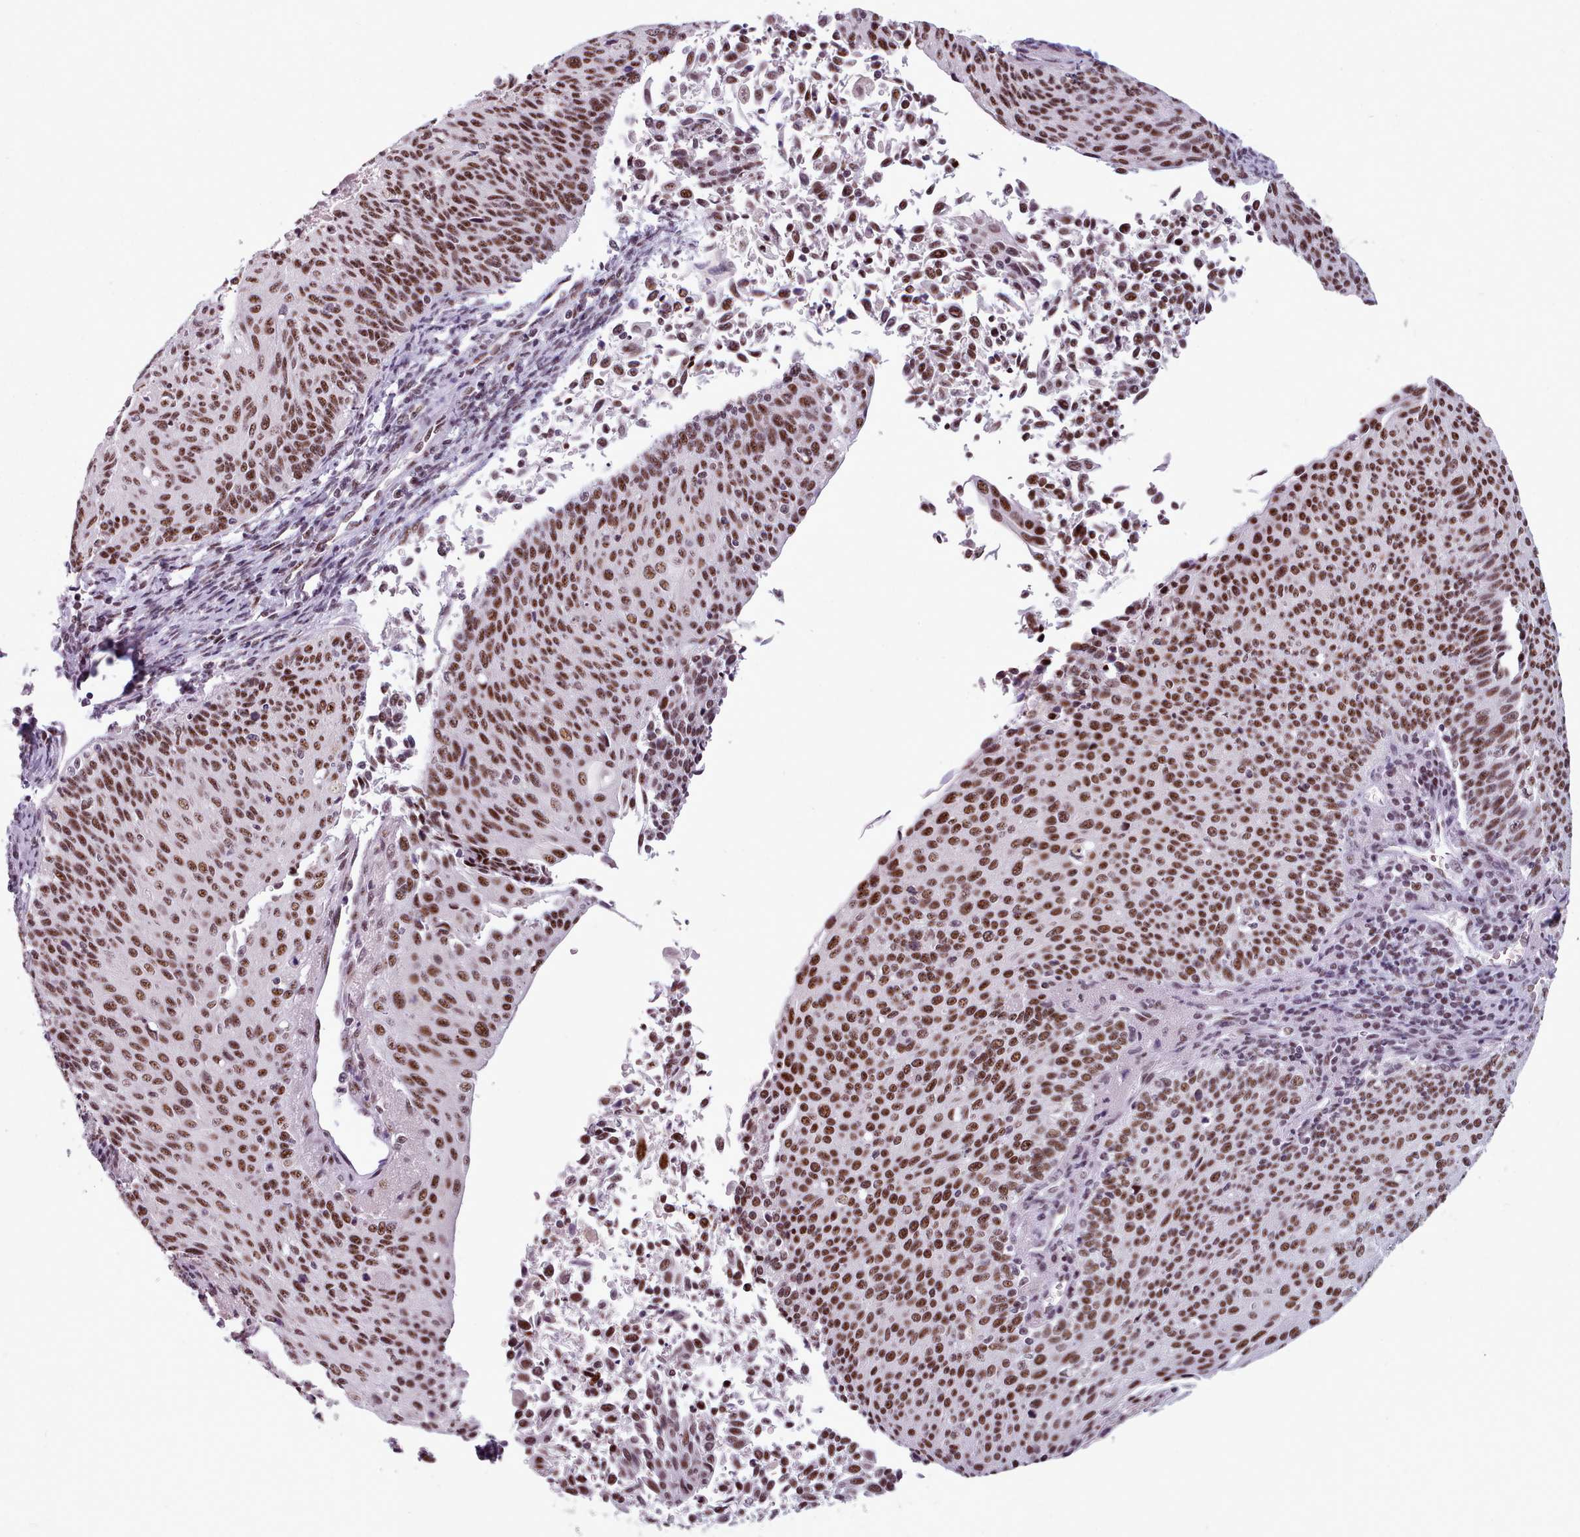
{"staining": {"intensity": "moderate", "quantity": ">75%", "location": "nuclear"}, "tissue": "cervical cancer", "cell_type": "Tumor cells", "image_type": "cancer", "snomed": [{"axis": "morphology", "description": "Squamous cell carcinoma, NOS"}, {"axis": "topography", "description": "Cervix"}], "caption": "Human cervical squamous cell carcinoma stained for a protein (brown) demonstrates moderate nuclear positive positivity in about >75% of tumor cells.", "gene": "SRRM1", "patient": {"sex": "female", "age": 55}}